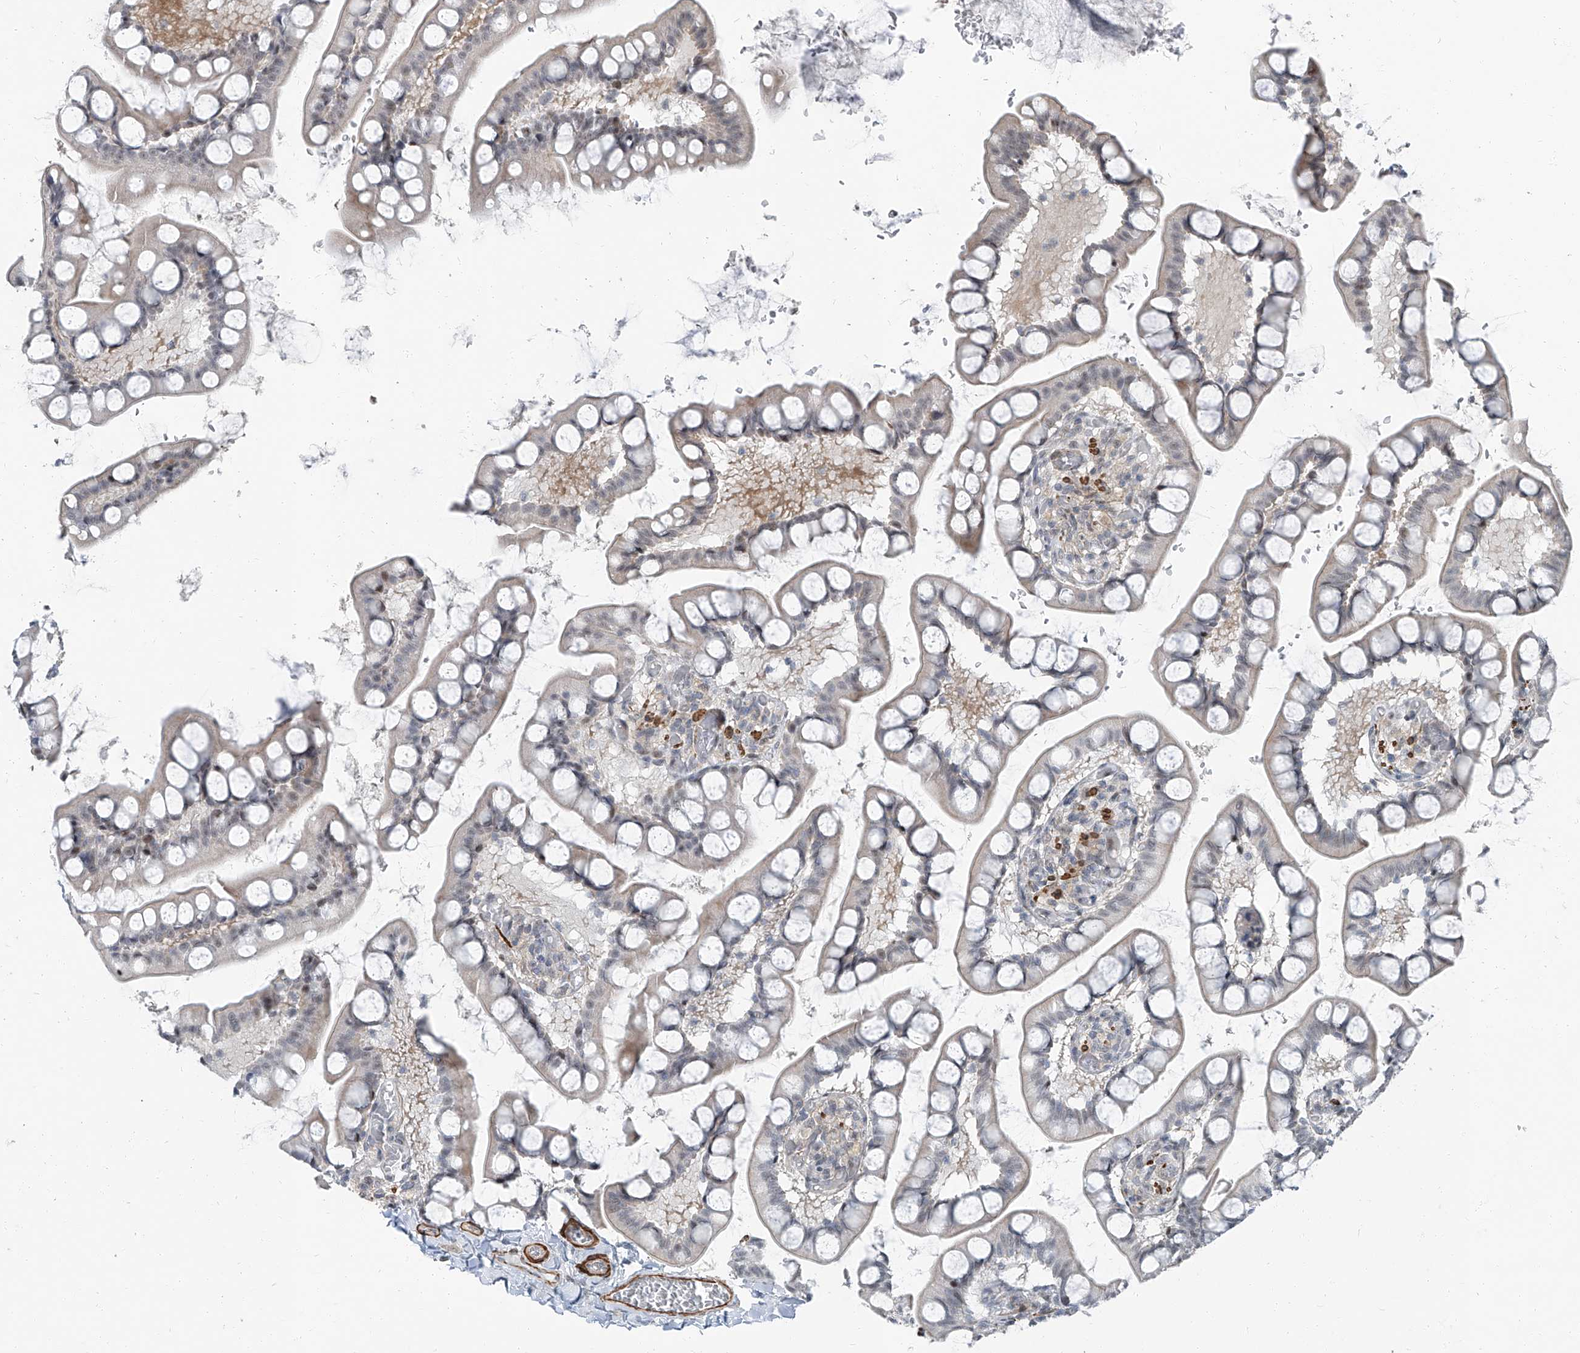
{"staining": {"intensity": "negative", "quantity": "none", "location": "none"}, "tissue": "small intestine", "cell_type": "Glandular cells", "image_type": "normal", "snomed": [{"axis": "morphology", "description": "Normal tissue, NOS"}, {"axis": "topography", "description": "Small intestine"}], "caption": "Image shows no protein staining in glandular cells of unremarkable small intestine.", "gene": "TXLNB", "patient": {"sex": "male", "age": 52}}